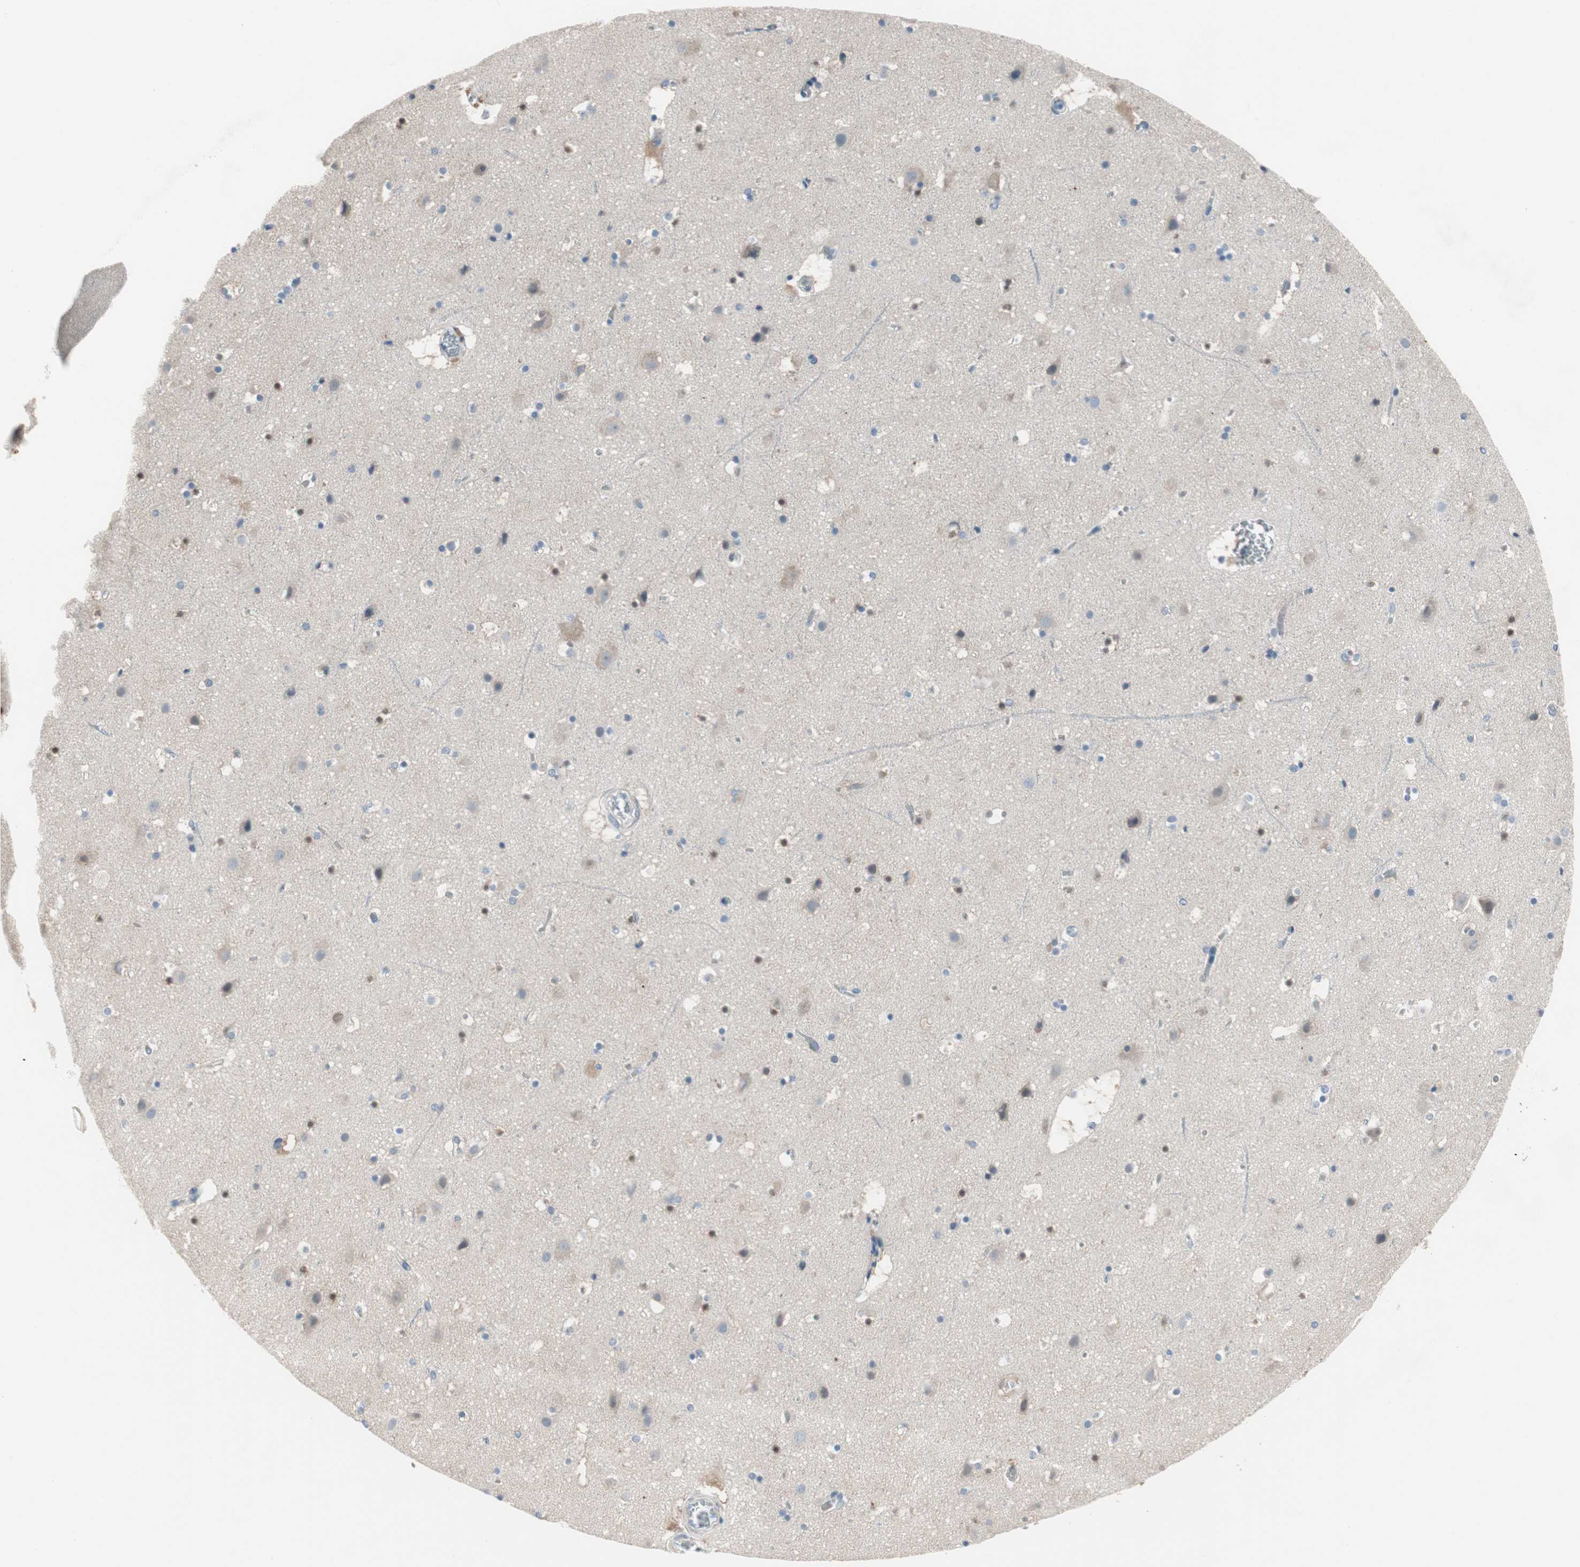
{"staining": {"intensity": "negative", "quantity": "none", "location": "none"}, "tissue": "cerebral cortex", "cell_type": "Endothelial cells", "image_type": "normal", "snomed": [{"axis": "morphology", "description": "Normal tissue, NOS"}, {"axis": "topography", "description": "Cerebral cortex"}], "caption": "Human cerebral cortex stained for a protein using IHC reveals no positivity in endothelial cells.", "gene": "PIGR", "patient": {"sex": "male", "age": 45}}